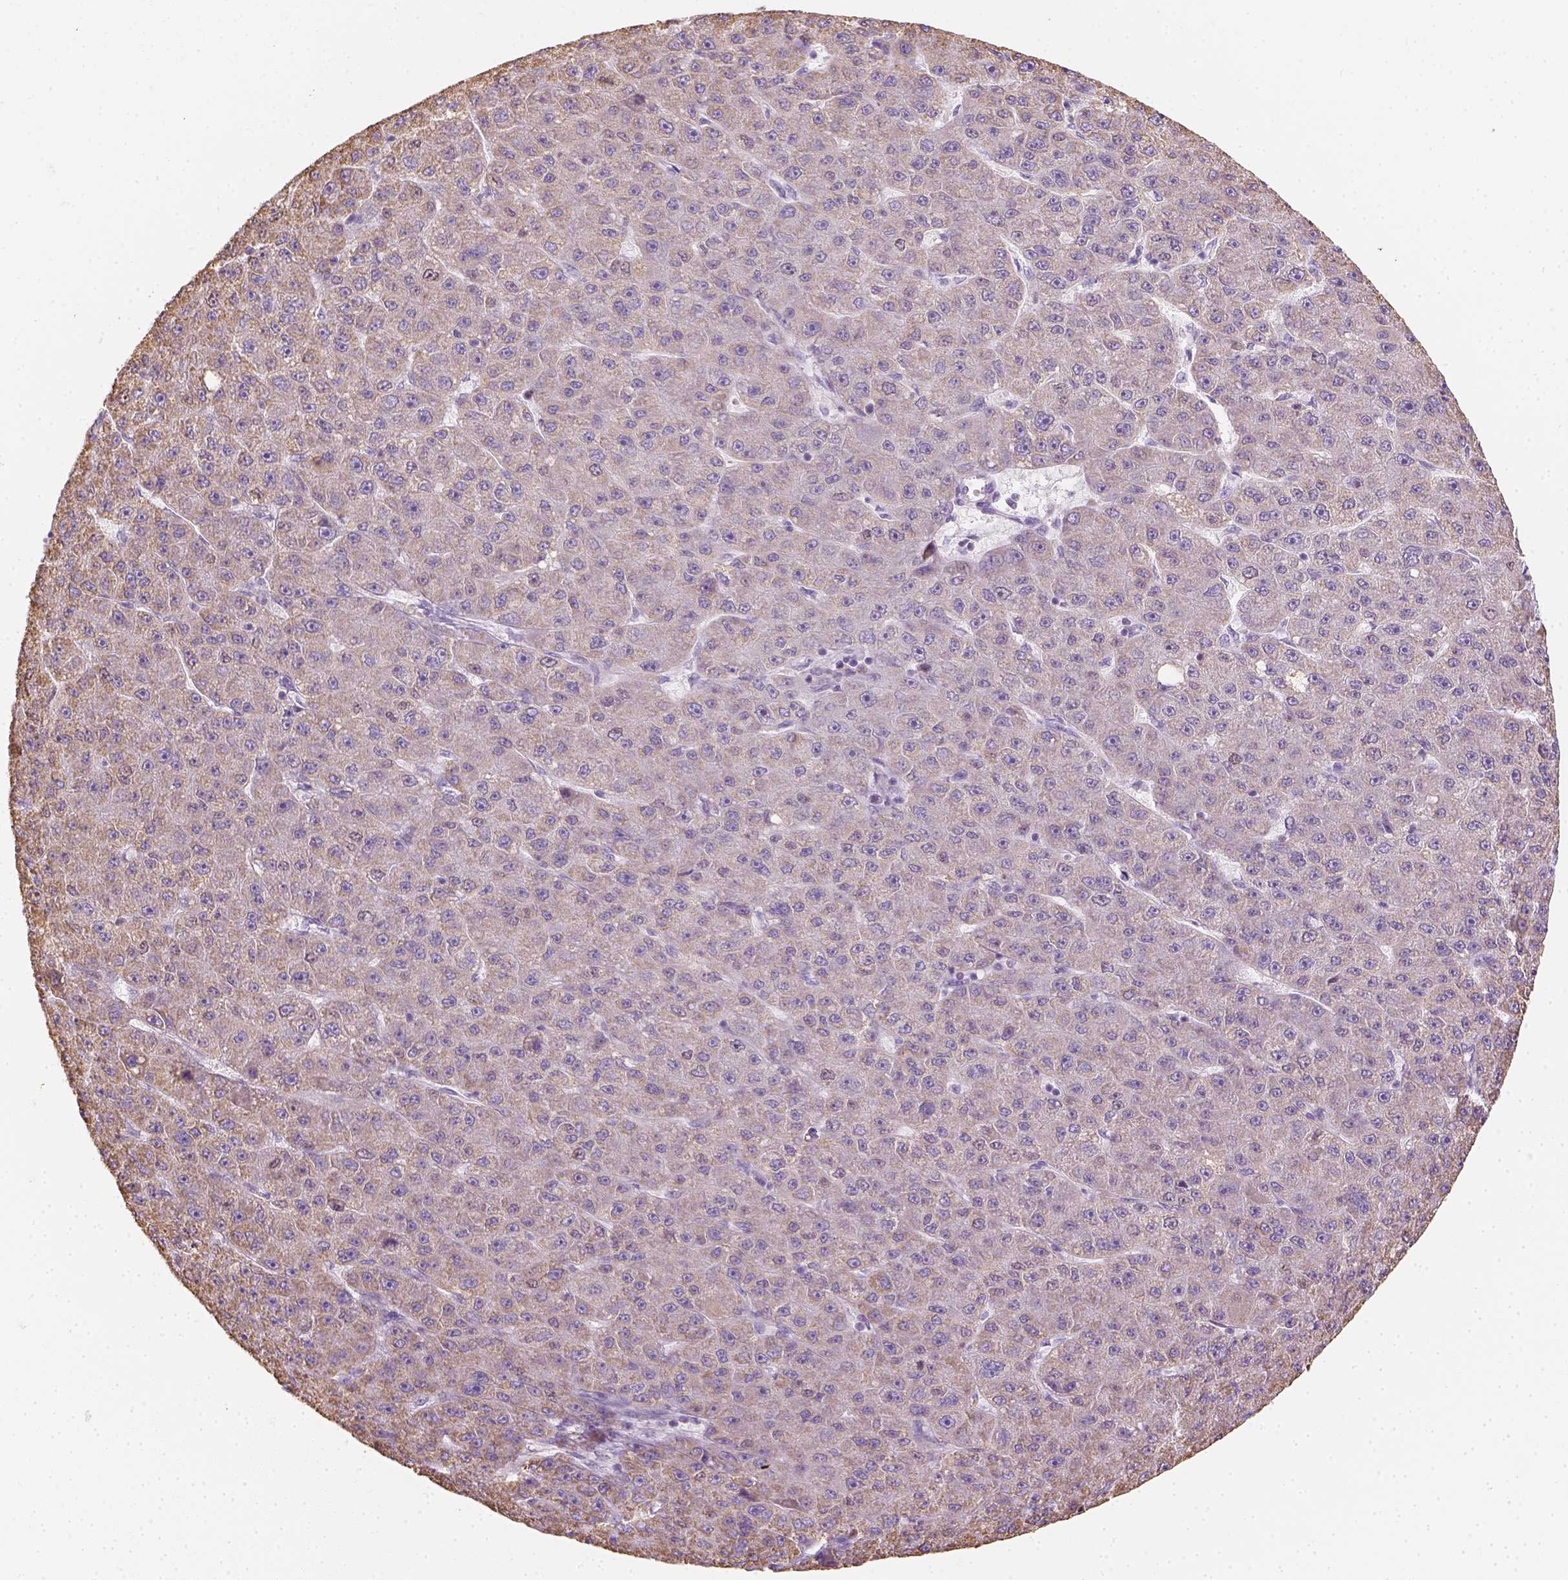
{"staining": {"intensity": "weak", "quantity": ">75%", "location": "cytoplasmic/membranous"}, "tissue": "liver cancer", "cell_type": "Tumor cells", "image_type": "cancer", "snomed": [{"axis": "morphology", "description": "Carcinoma, Hepatocellular, NOS"}, {"axis": "topography", "description": "Liver"}], "caption": "An immunohistochemistry (IHC) histopathology image of neoplastic tissue is shown. Protein staining in brown labels weak cytoplasmic/membranous positivity in hepatocellular carcinoma (liver) within tumor cells. (Brightfield microscopy of DAB IHC at high magnification).", "gene": "LCA5", "patient": {"sex": "male", "age": 67}}